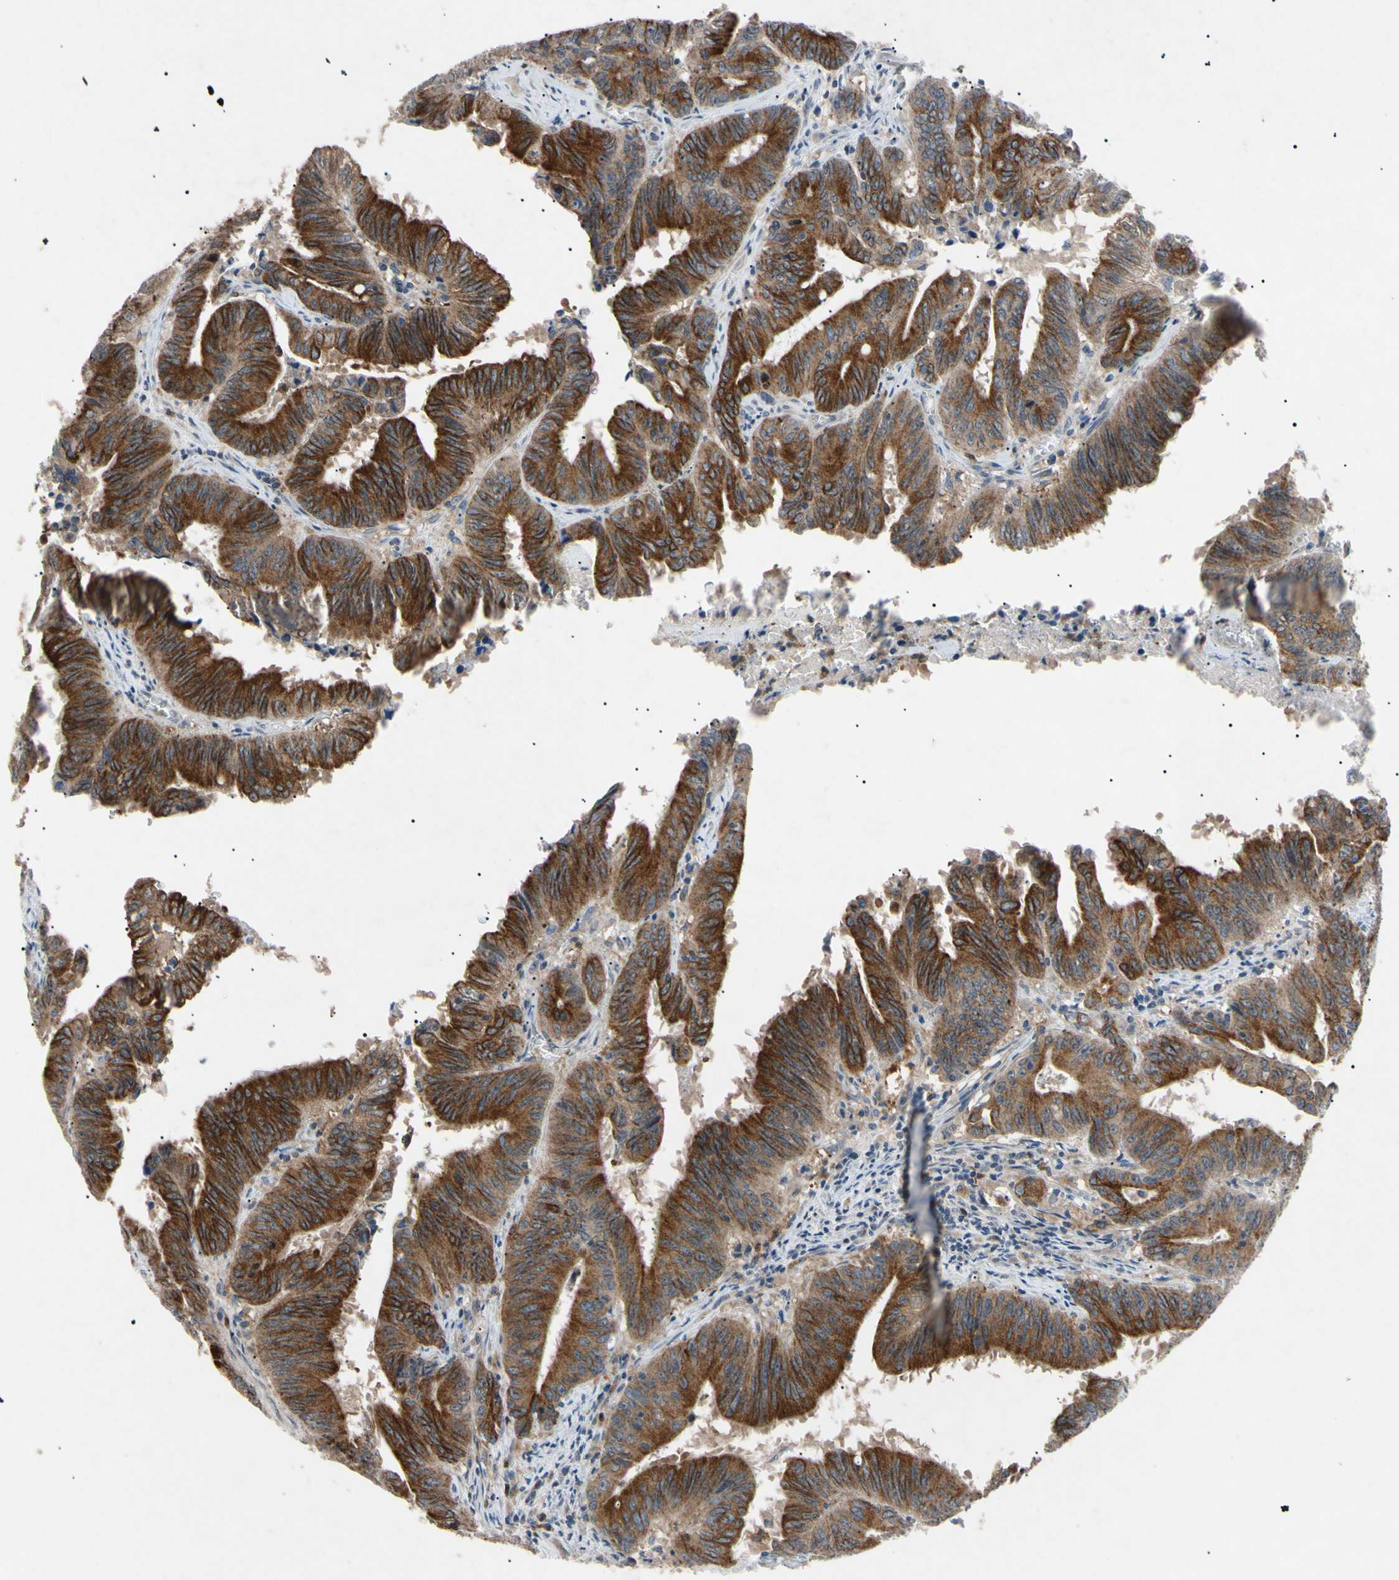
{"staining": {"intensity": "moderate", "quantity": ">75%", "location": "cytoplasmic/membranous,nuclear"}, "tissue": "colorectal cancer", "cell_type": "Tumor cells", "image_type": "cancer", "snomed": [{"axis": "morphology", "description": "Adenocarcinoma, NOS"}, {"axis": "topography", "description": "Colon"}], "caption": "A micrograph of colorectal cancer (adenocarcinoma) stained for a protein shows moderate cytoplasmic/membranous and nuclear brown staining in tumor cells.", "gene": "TUBB4A", "patient": {"sex": "male", "age": 45}}